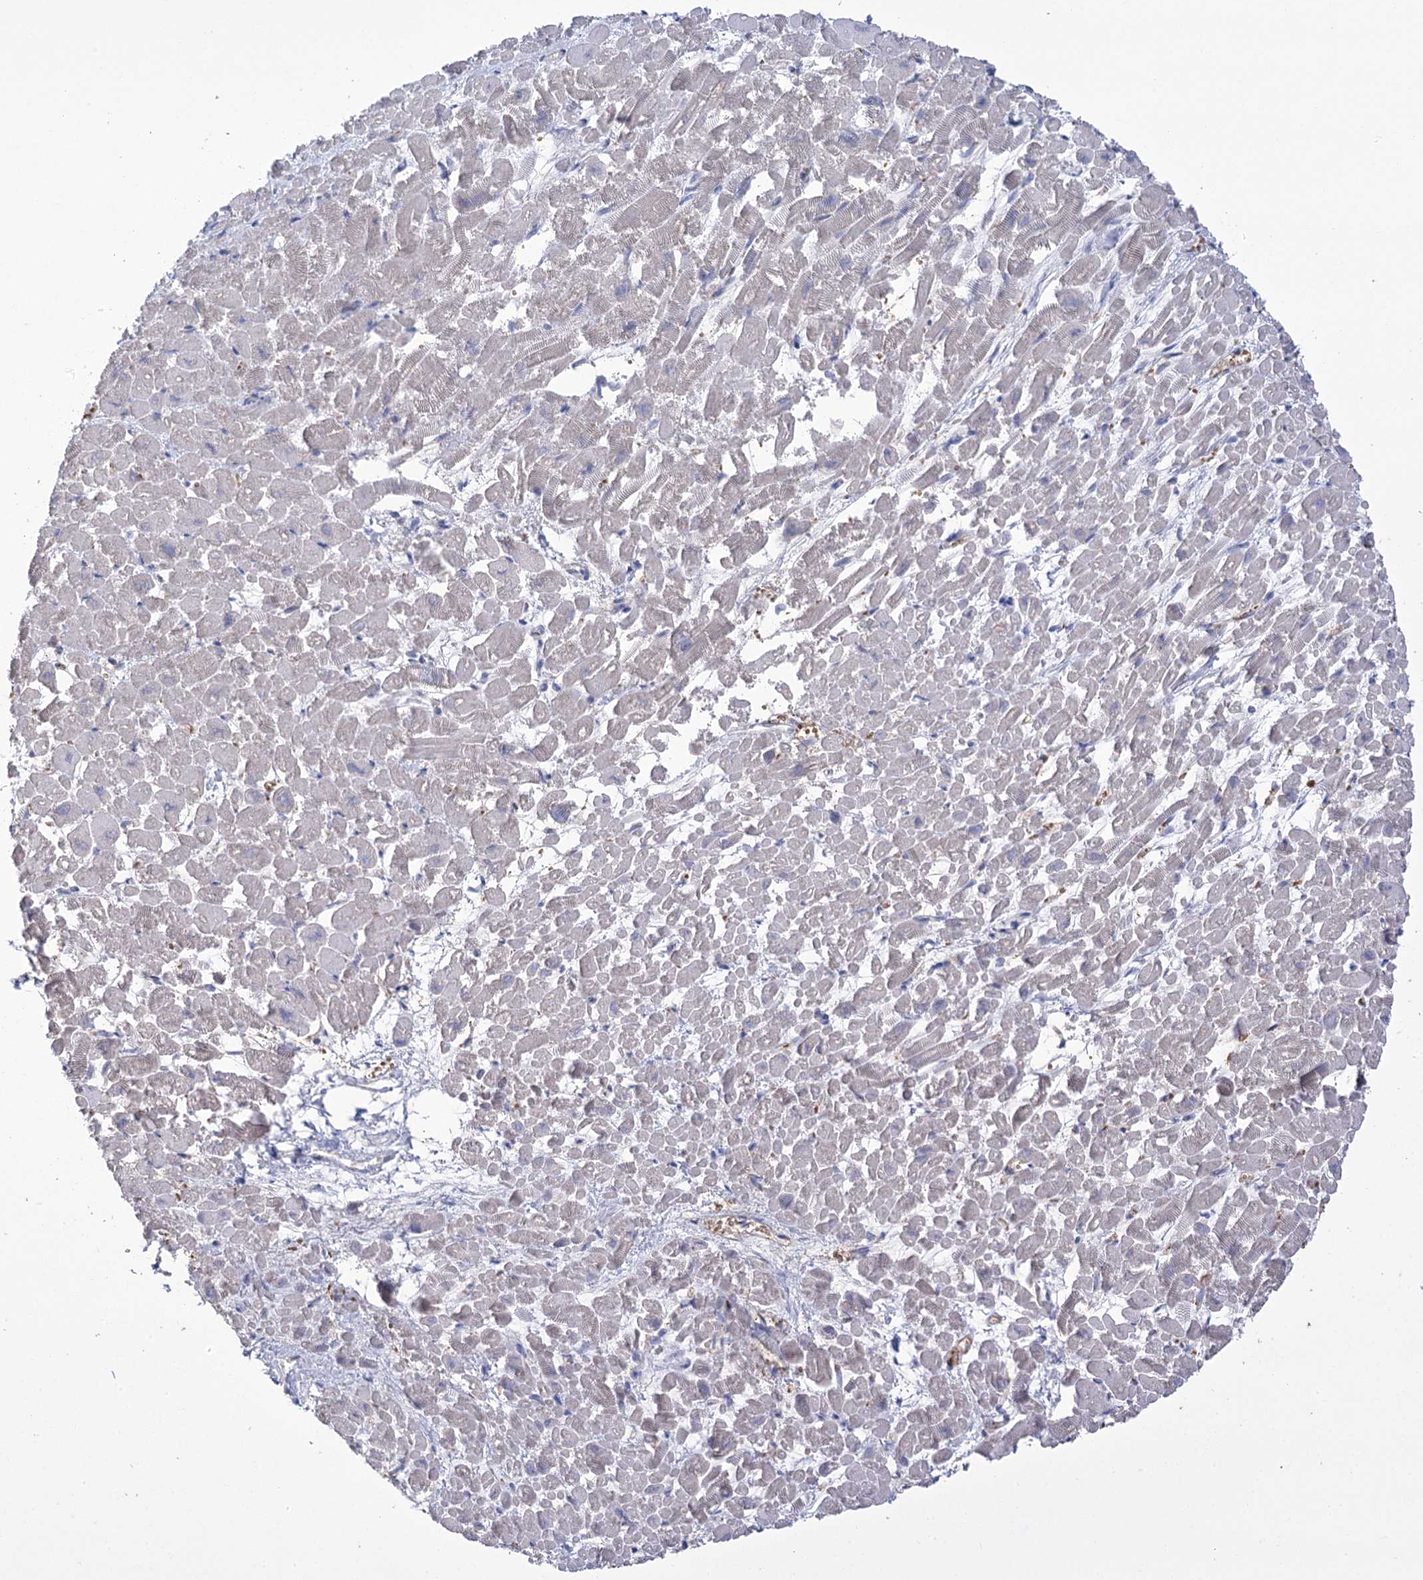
{"staining": {"intensity": "weak", "quantity": "<25%", "location": "cytoplasmic/membranous"}, "tissue": "heart muscle", "cell_type": "Cardiomyocytes", "image_type": "normal", "snomed": [{"axis": "morphology", "description": "Normal tissue, NOS"}, {"axis": "topography", "description": "Heart"}], "caption": "Immunohistochemical staining of unremarkable heart muscle demonstrates no significant staining in cardiomyocytes. (DAB immunohistochemistry (IHC) visualized using brightfield microscopy, high magnification).", "gene": "PRSS53", "patient": {"sex": "male", "age": 54}}